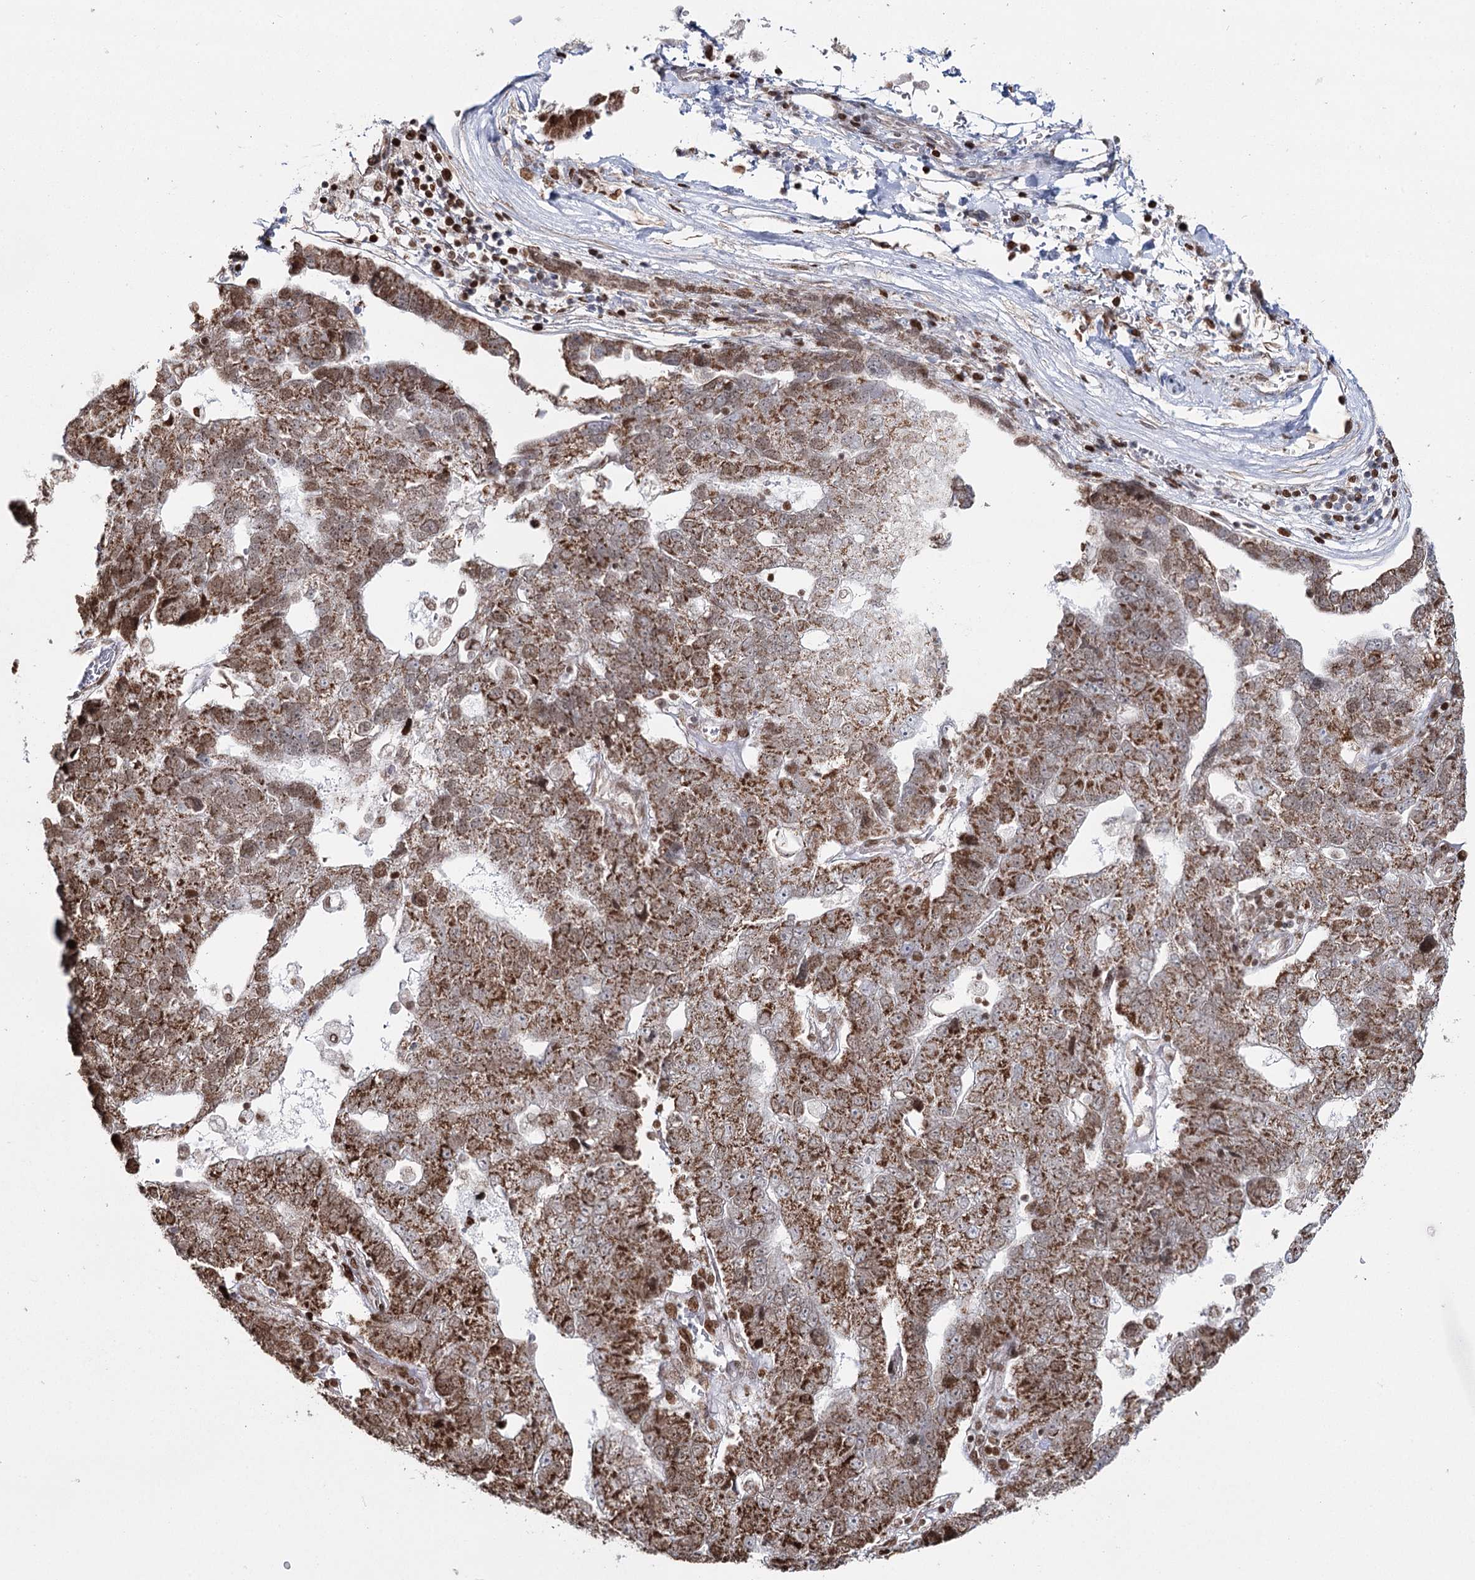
{"staining": {"intensity": "strong", "quantity": ">75%", "location": "cytoplasmic/membranous"}, "tissue": "pancreatic cancer", "cell_type": "Tumor cells", "image_type": "cancer", "snomed": [{"axis": "morphology", "description": "Adenocarcinoma, NOS"}, {"axis": "topography", "description": "Pancreas"}], "caption": "Strong cytoplasmic/membranous protein expression is appreciated in about >75% of tumor cells in pancreatic cancer.", "gene": "PDHX", "patient": {"sex": "female", "age": 61}}